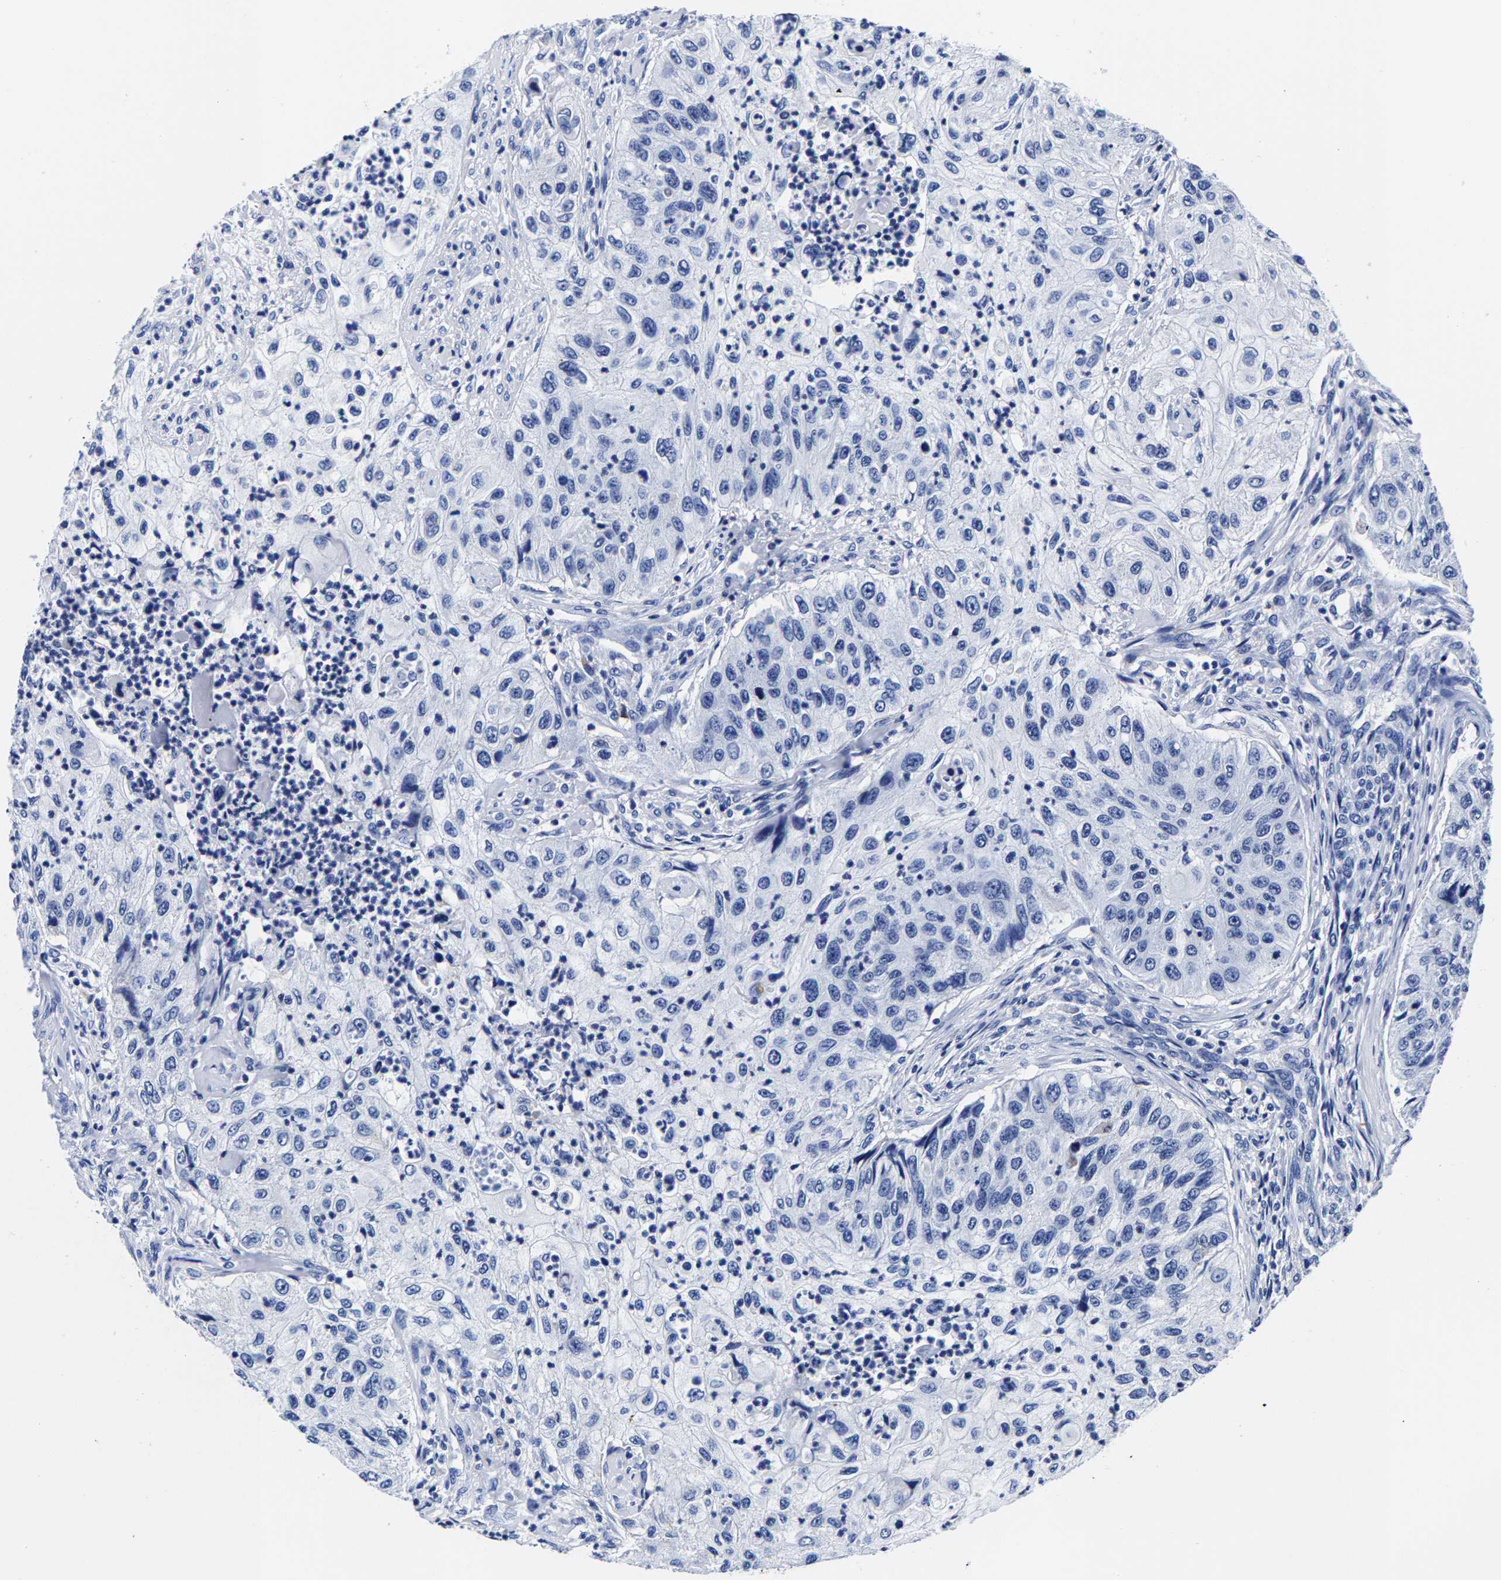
{"staining": {"intensity": "negative", "quantity": "none", "location": "none"}, "tissue": "urothelial cancer", "cell_type": "Tumor cells", "image_type": "cancer", "snomed": [{"axis": "morphology", "description": "Urothelial carcinoma, High grade"}, {"axis": "topography", "description": "Urinary bladder"}], "caption": "Immunohistochemistry histopathology image of neoplastic tissue: human urothelial carcinoma (high-grade) stained with DAB shows no significant protein staining in tumor cells. The staining is performed using DAB brown chromogen with nuclei counter-stained in using hematoxylin.", "gene": "CPA2", "patient": {"sex": "female", "age": 60}}